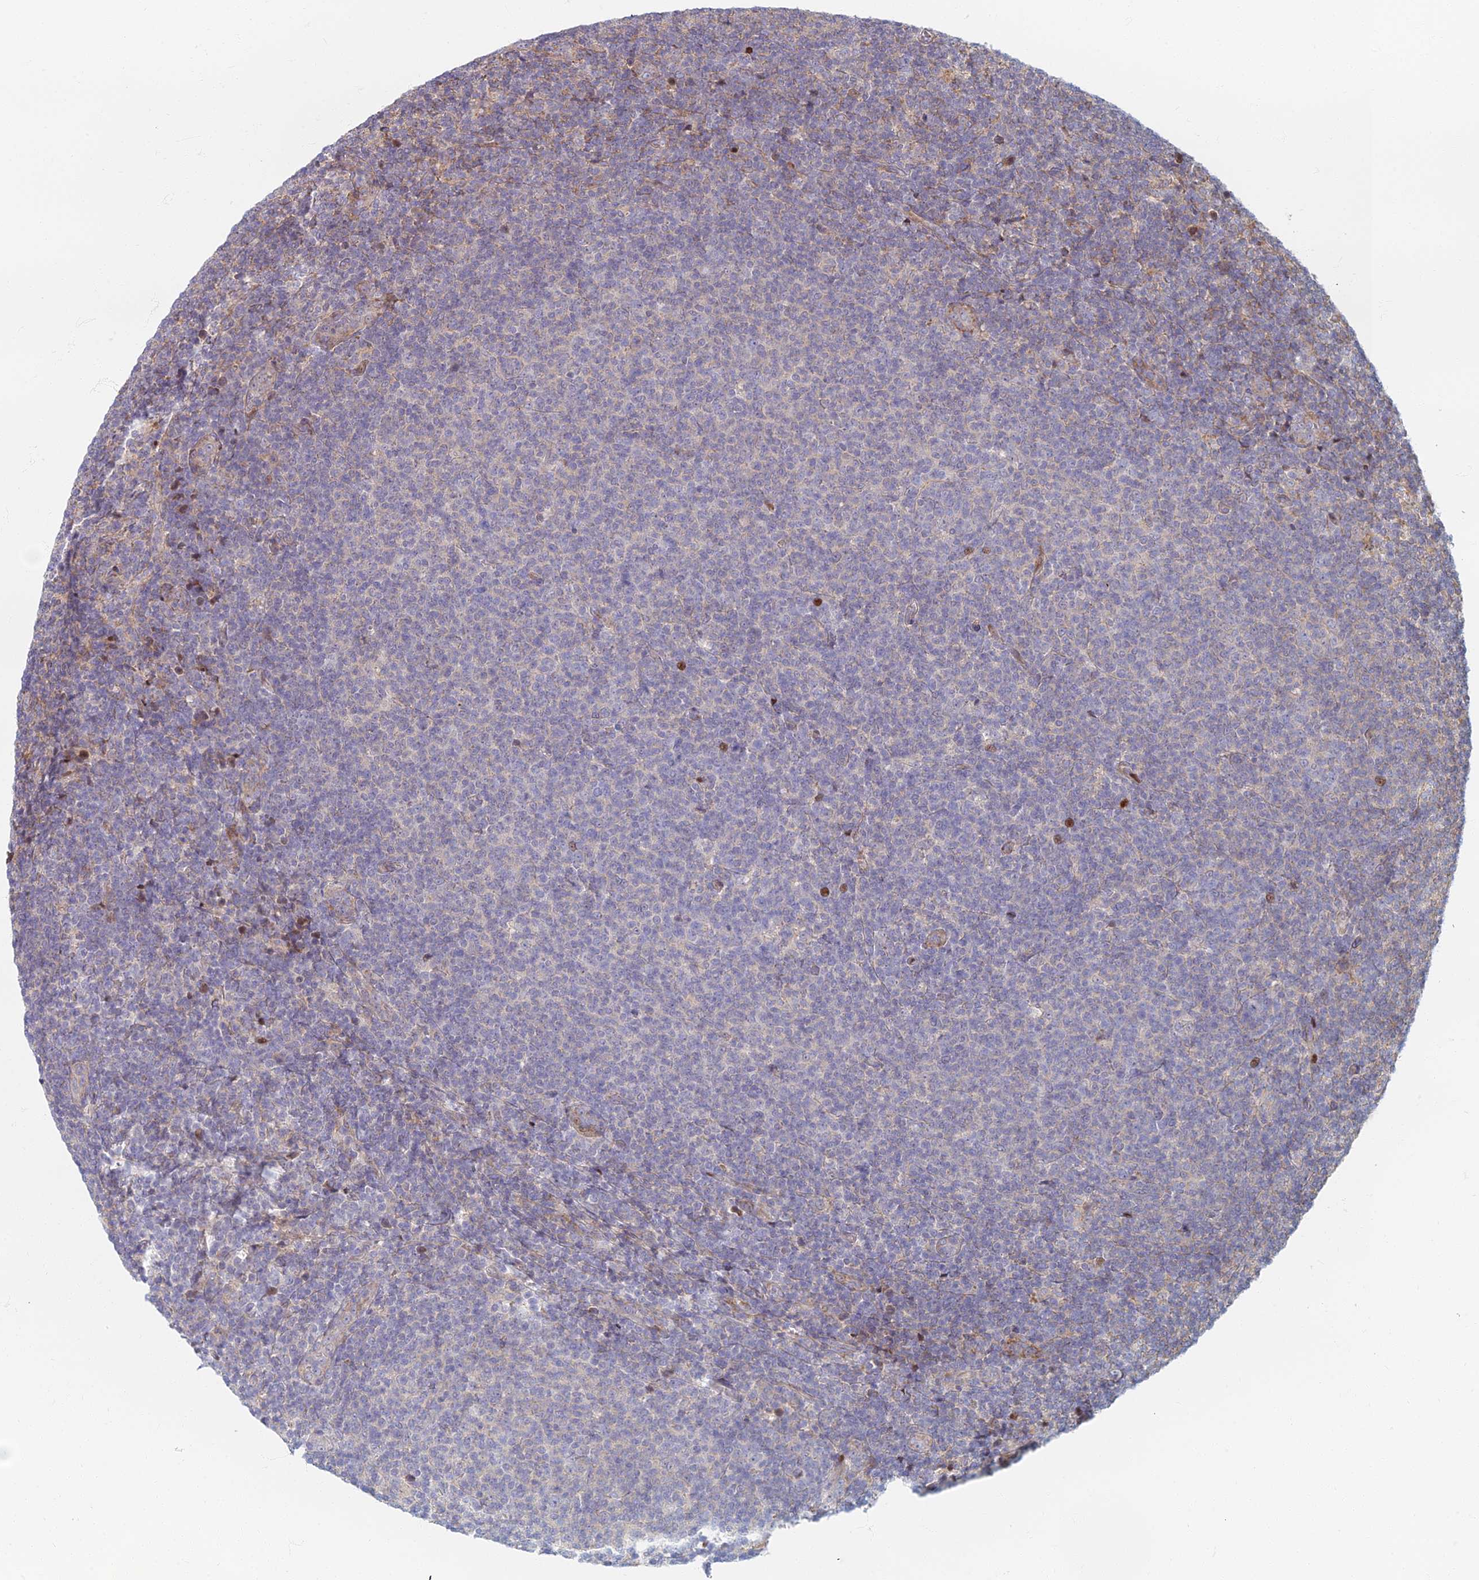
{"staining": {"intensity": "negative", "quantity": "none", "location": "none"}, "tissue": "lymphoma", "cell_type": "Tumor cells", "image_type": "cancer", "snomed": [{"axis": "morphology", "description": "Malignant lymphoma, non-Hodgkin's type, Low grade"}, {"axis": "topography", "description": "Lymph node"}], "caption": "A photomicrograph of human lymphoma is negative for staining in tumor cells.", "gene": "C15orf40", "patient": {"sex": "male", "age": 66}}